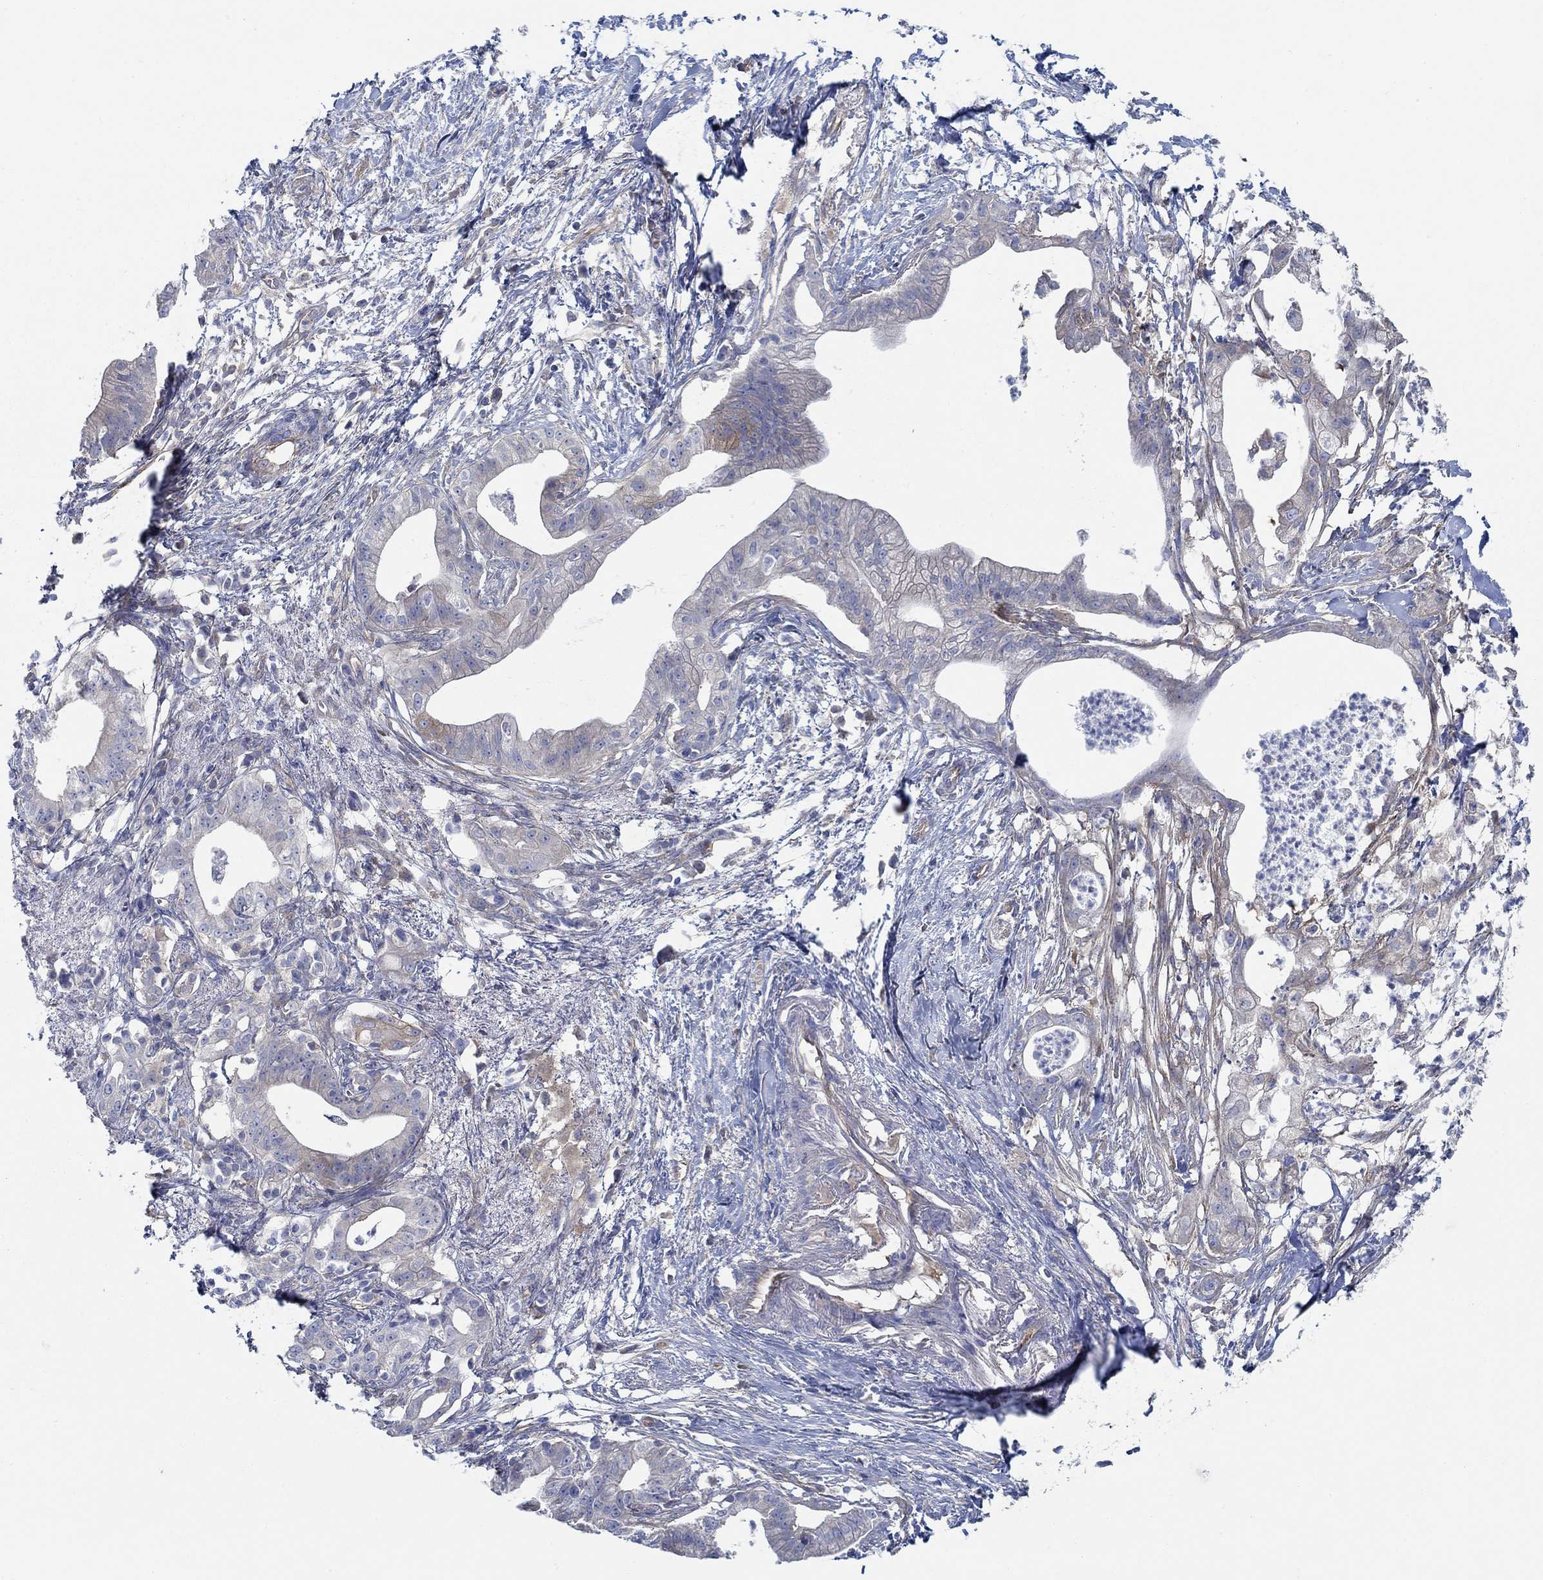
{"staining": {"intensity": "moderate", "quantity": "<25%", "location": "cytoplasmic/membranous"}, "tissue": "pancreatic cancer", "cell_type": "Tumor cells", "image_type": "cancer", "snomed": [{"axis": "morphology", "description": "Normal tissue, NOS"}, {"axis": "morphology", "description": "Adenocarcinoma, NOS"}, {"axis": "topography", "description": "Pancreas"}], "caption": "Pancreatic cancer tissue exhibits moderate cytoplasmic/membranous positivity in approximately <25% of tumor cells, visualized by immunohistochemistry.", "gene": "SPAG9", "patient": {"sex": "female", "age": 58}}